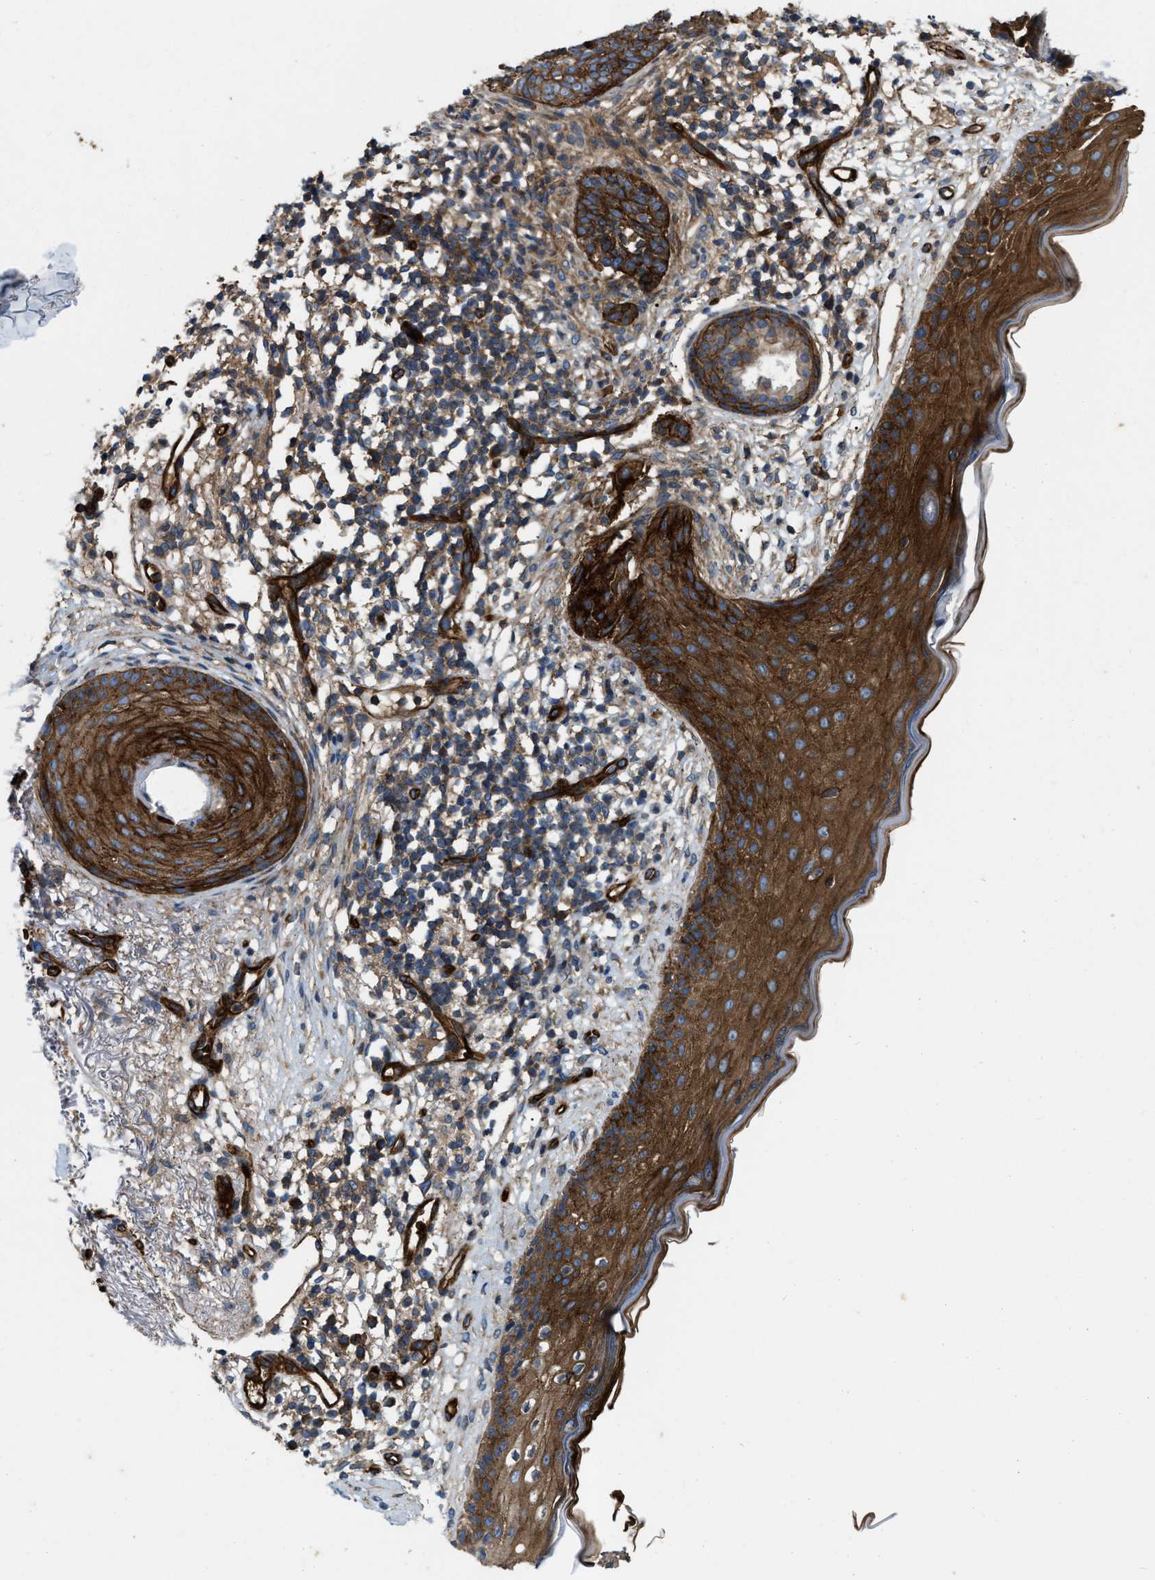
{"staining": {"intensity": "strong", "quantity": ">75%", "location": "cytoplasmic/membranous"}, "tissue": "skin cancer", "cell_type": "Tumor cells", "image_type": "cancer", "snomed": [{"axis": "morphology", "description": "Basal cell carcinoma"}, {"axis": "topography", "description": "Skin"}], "caption": "Skin cancer tissue shows strong cytoplasmic/membranous positivity in approximately >75% of tumor cells", "gene": "ERC1", "patient": {"sex": "female", "age": 70}}